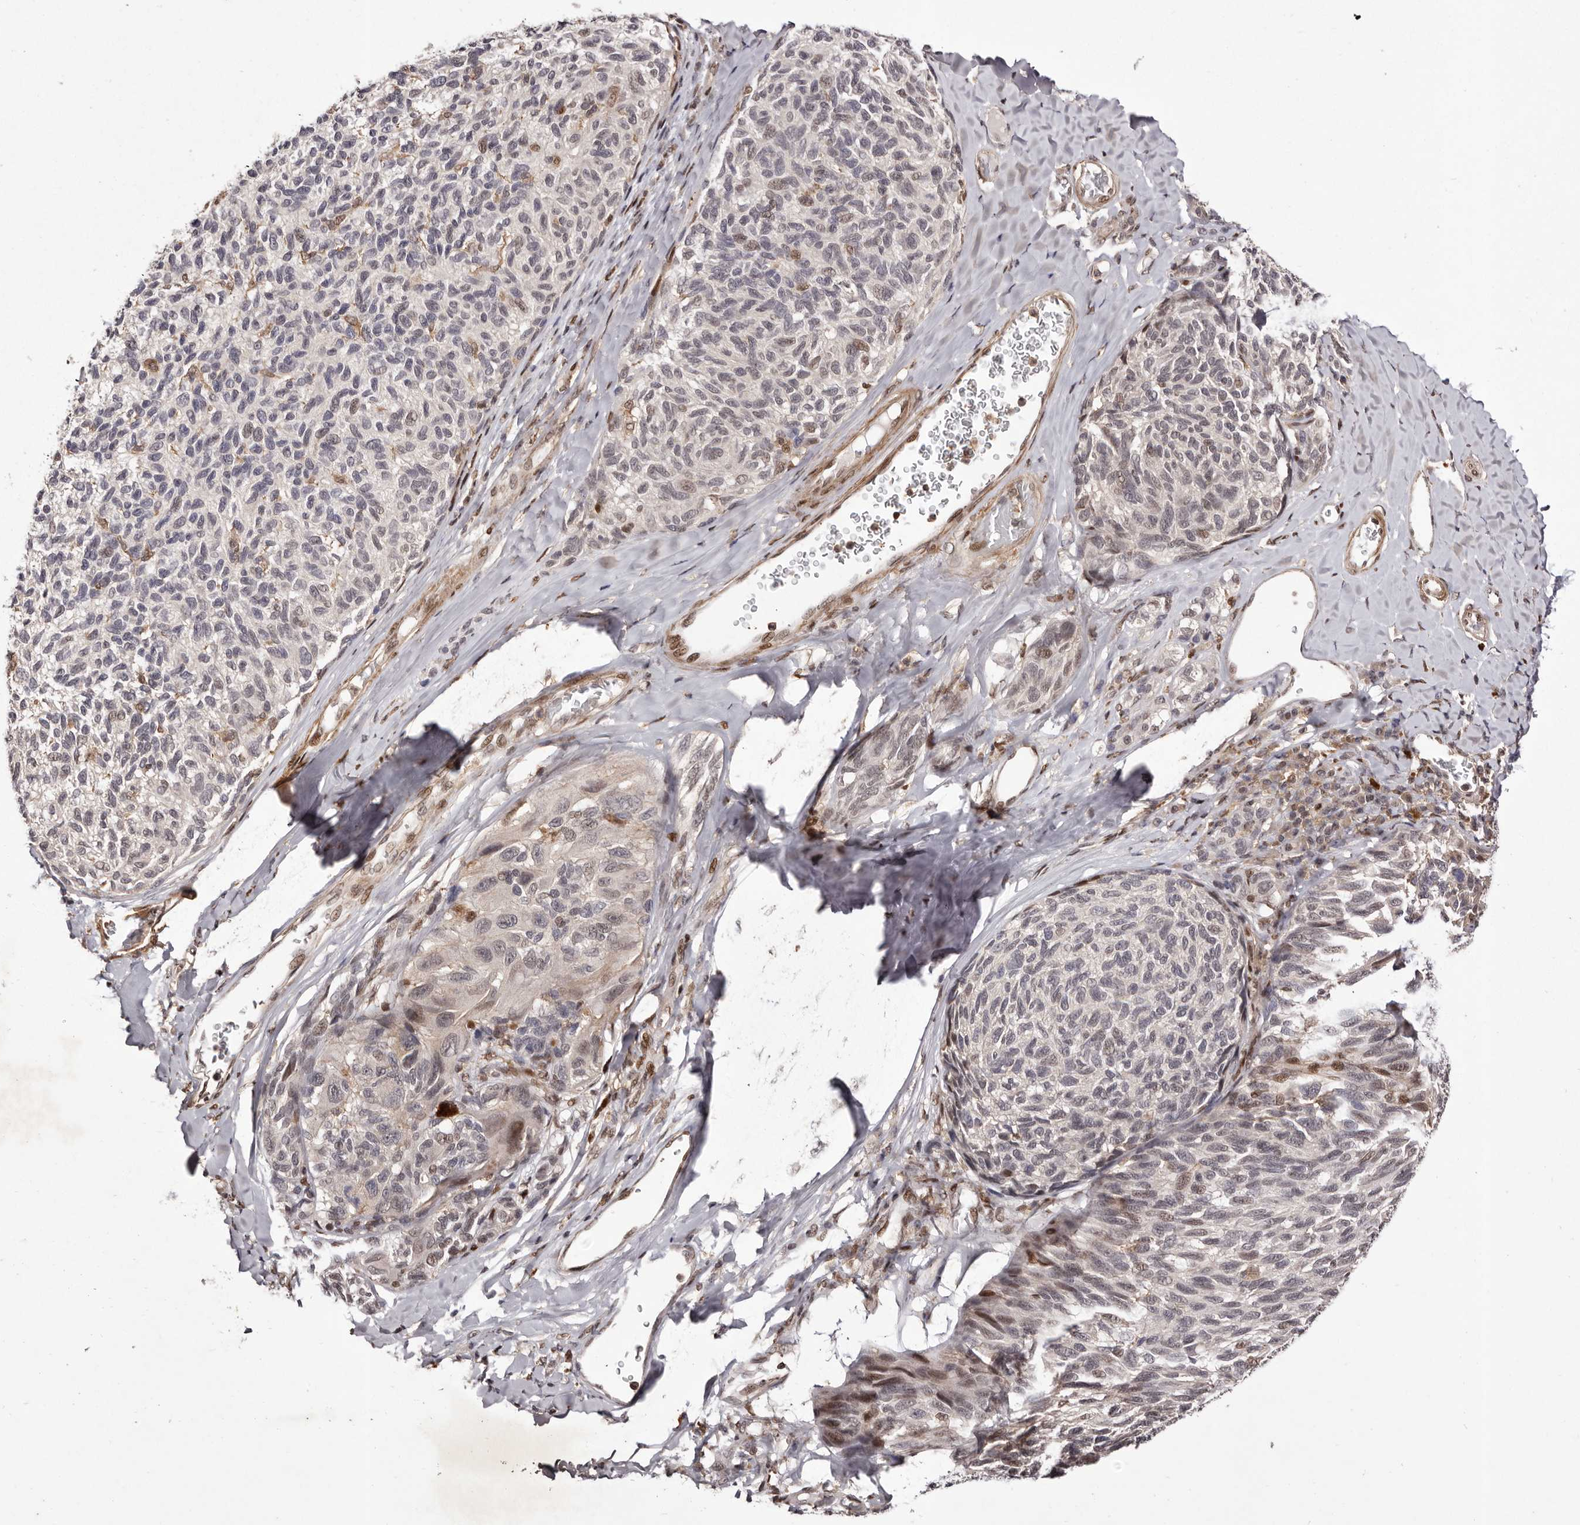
{"staining": {"intensity": "negative", "quantity": "none", "location": "none"}, "tissue": "melanoma", "cell_type": "Tumor cells", "image_type": "cancer", "snomed": [{"axis": "morphology", "description": "Malignant melanoma, NOS"}, {"axis": "topography", "description": "Skin"}], "caption": "Tumor cells show no significant protein positivity in malignant melanoma.", "gene": "FBXO5", "patient": {"sex": "female", "age": 73}}